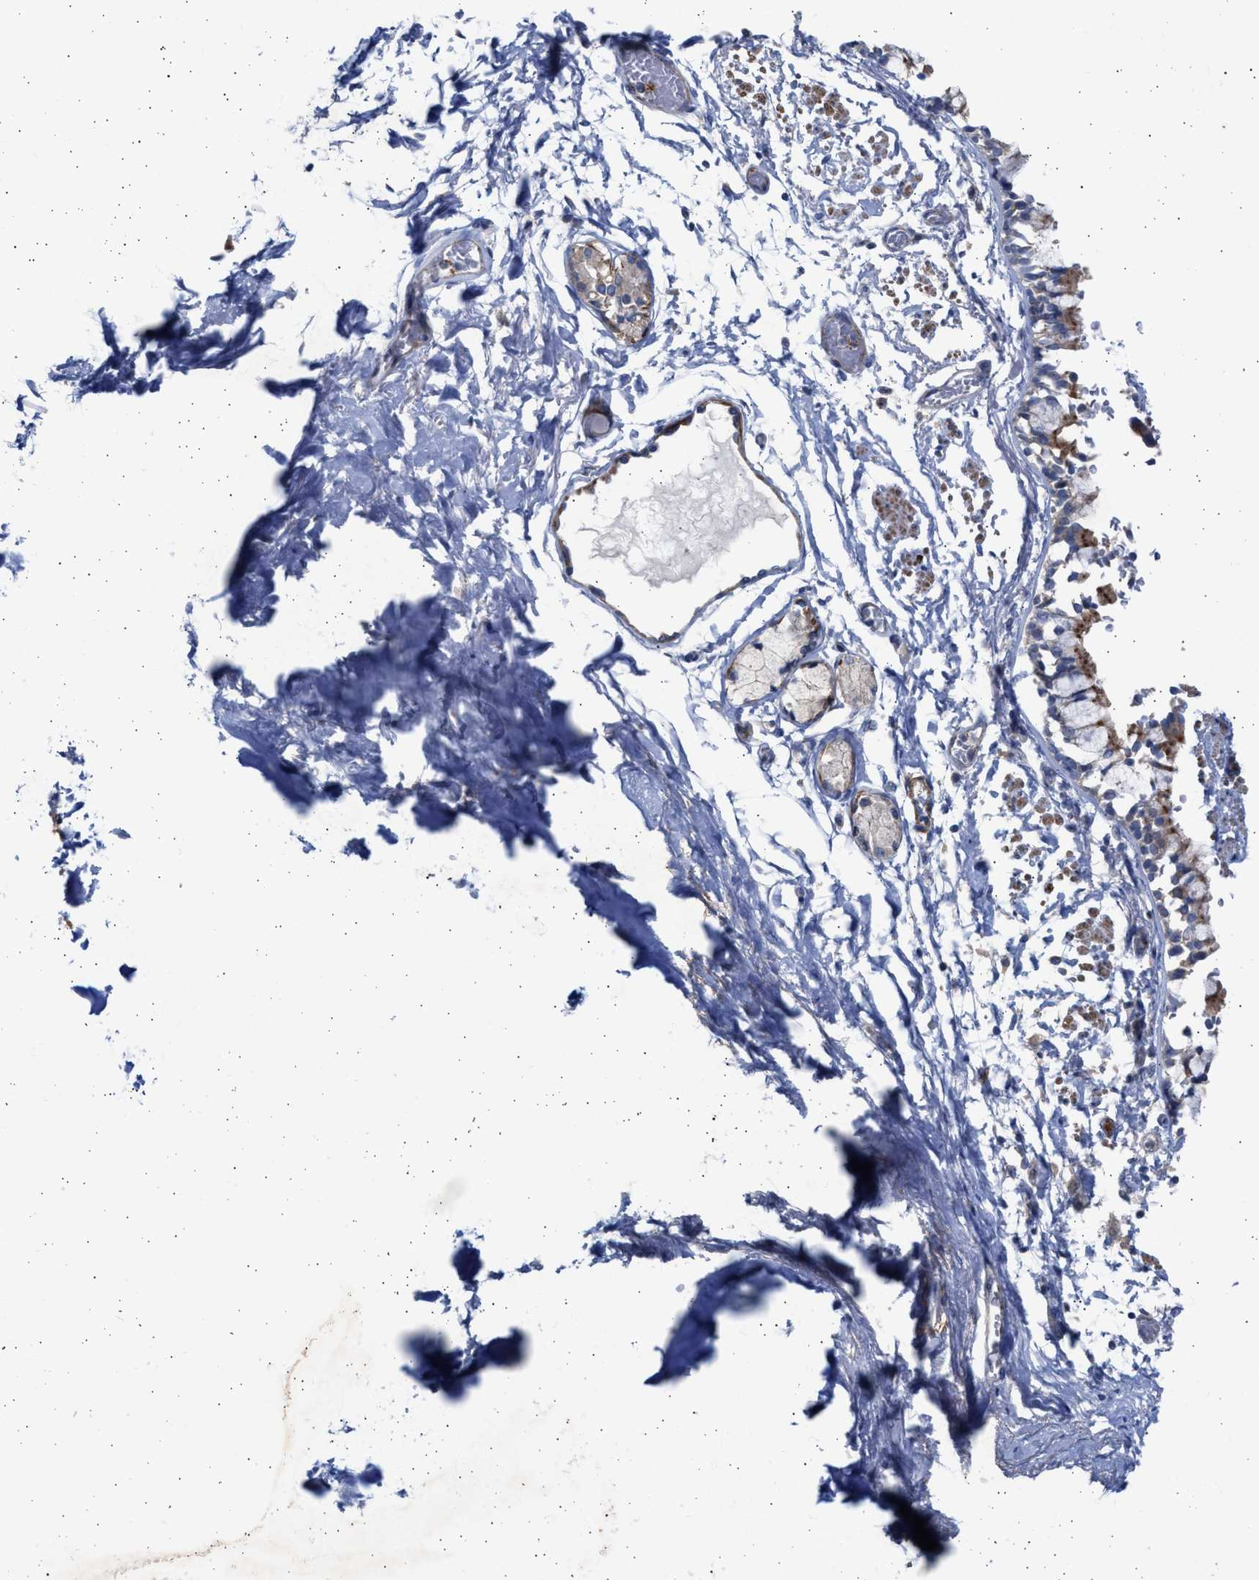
{"staining": {"intensity": "negative", "quantity": "none", "location": "none"}, "tissue": "adipose tissue", "cell_type": "Adipocytes", "image_type": "normal", "snomed": [{"axis": "morphology", "description": "Normal tissue, NOS"}, {"axis": "topography", "description": "Cartilage tissue"}, {"axis": "topography", "description": "Lung"}], "caption": "This histopathology image is of unremarkable adipose tissue stained with IHC to label a protein in brown with the nuclei are counter-stained blue. There is no positivity in adipocytes. The staining is performed using DAB brown chromogen with nuclei counter-stained in using hematoxylin.", "gene": "NBR1", "patient": {"sex": "female", "age": 77}}